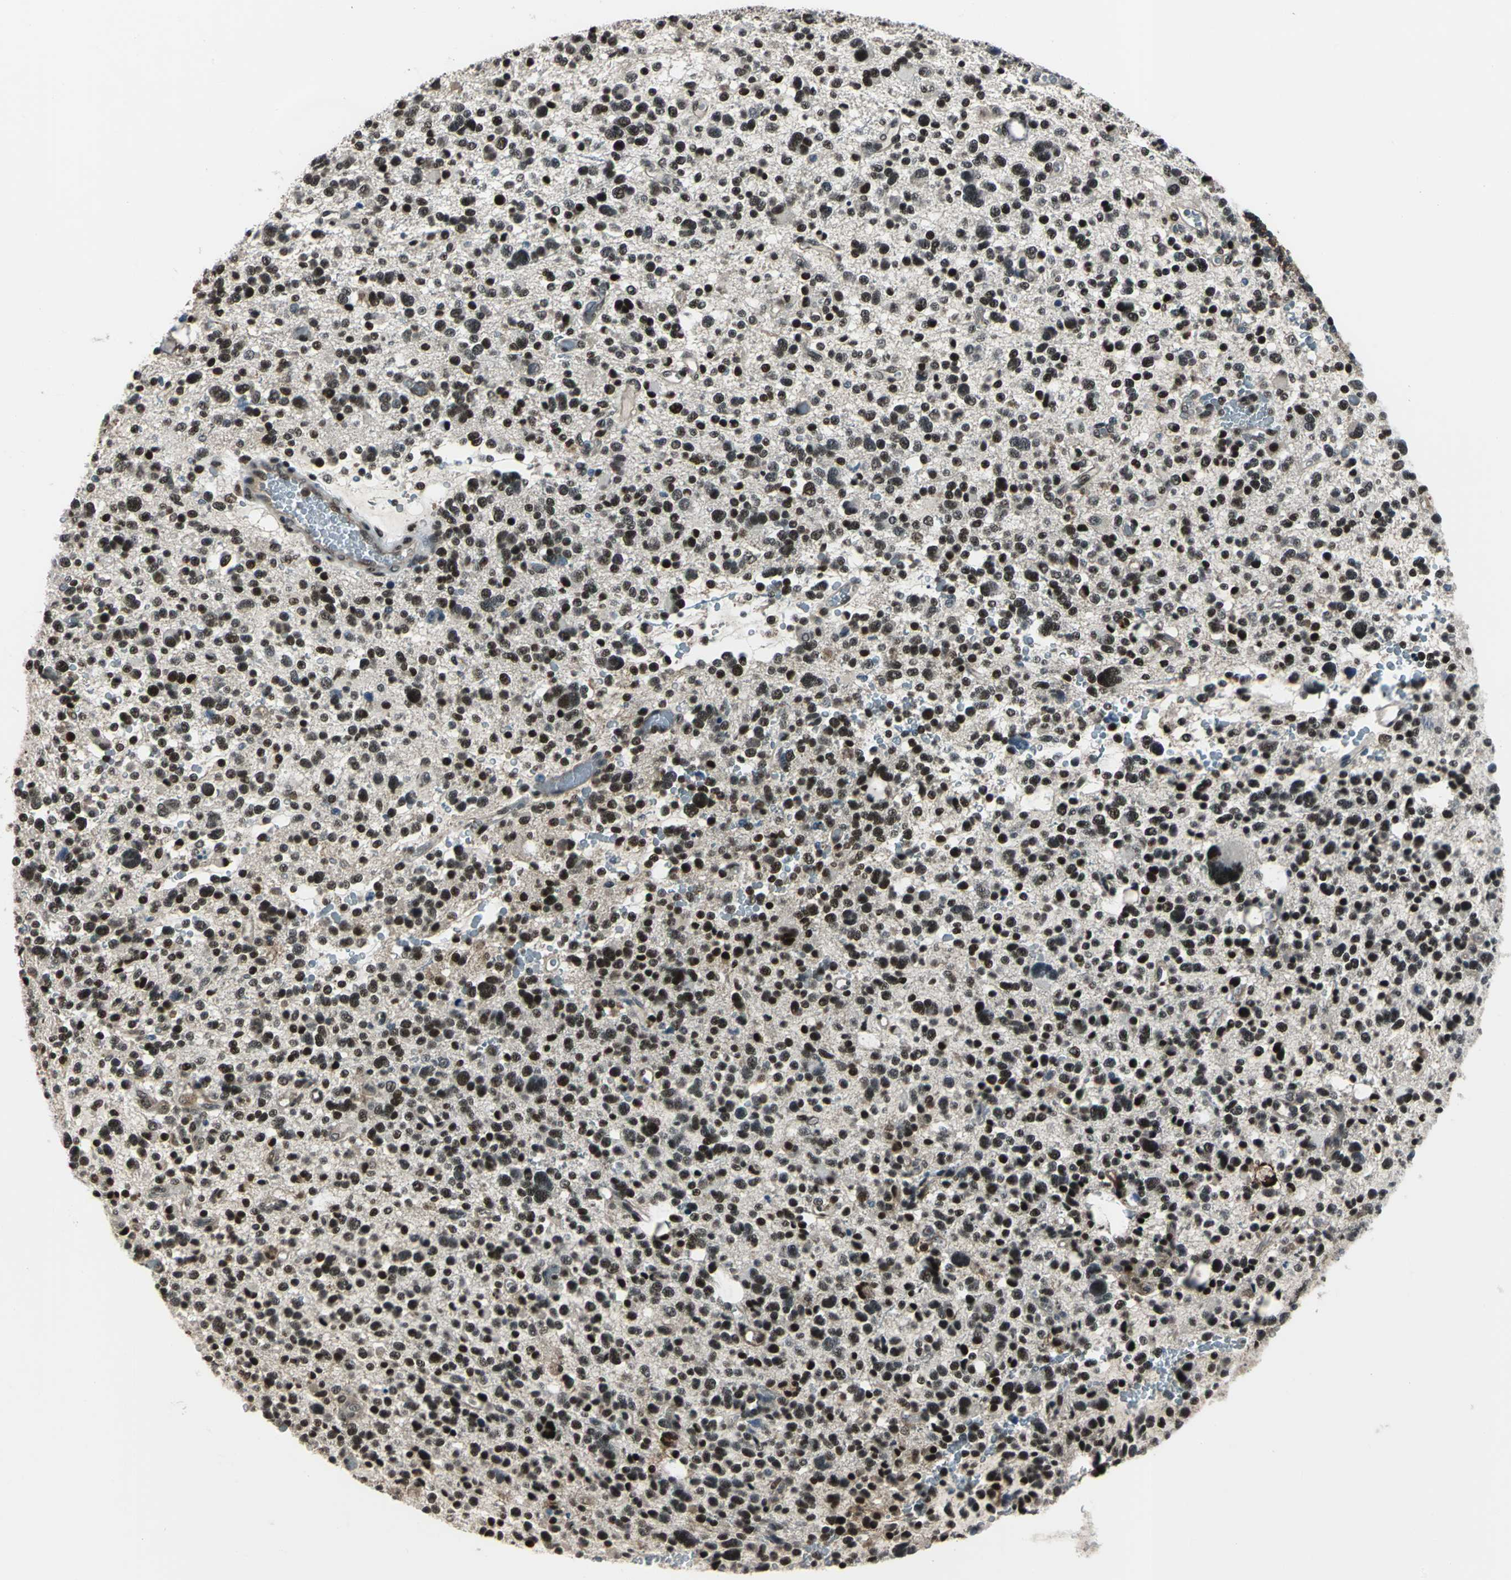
{"staining": {"intensity": "moderate", "quantity": ">75%", "location": "nuclear"}, "tissue": "glioma", "cell_type": "Tumor cells", "image_type": "cancer", "snomed": [{"axis": "morphology", "description": "Glioma, malignant, High grade"}, {"axis": "topography", "description": "Brain"}], "caption": "Human malignant glioma (high-grade) stained with a brown dye demonstrates moderate nuclear positive expression in approximately >75% of tumor cells.", "gene": "NR2C2", "patient": {"sex": "male", "age": 48}}